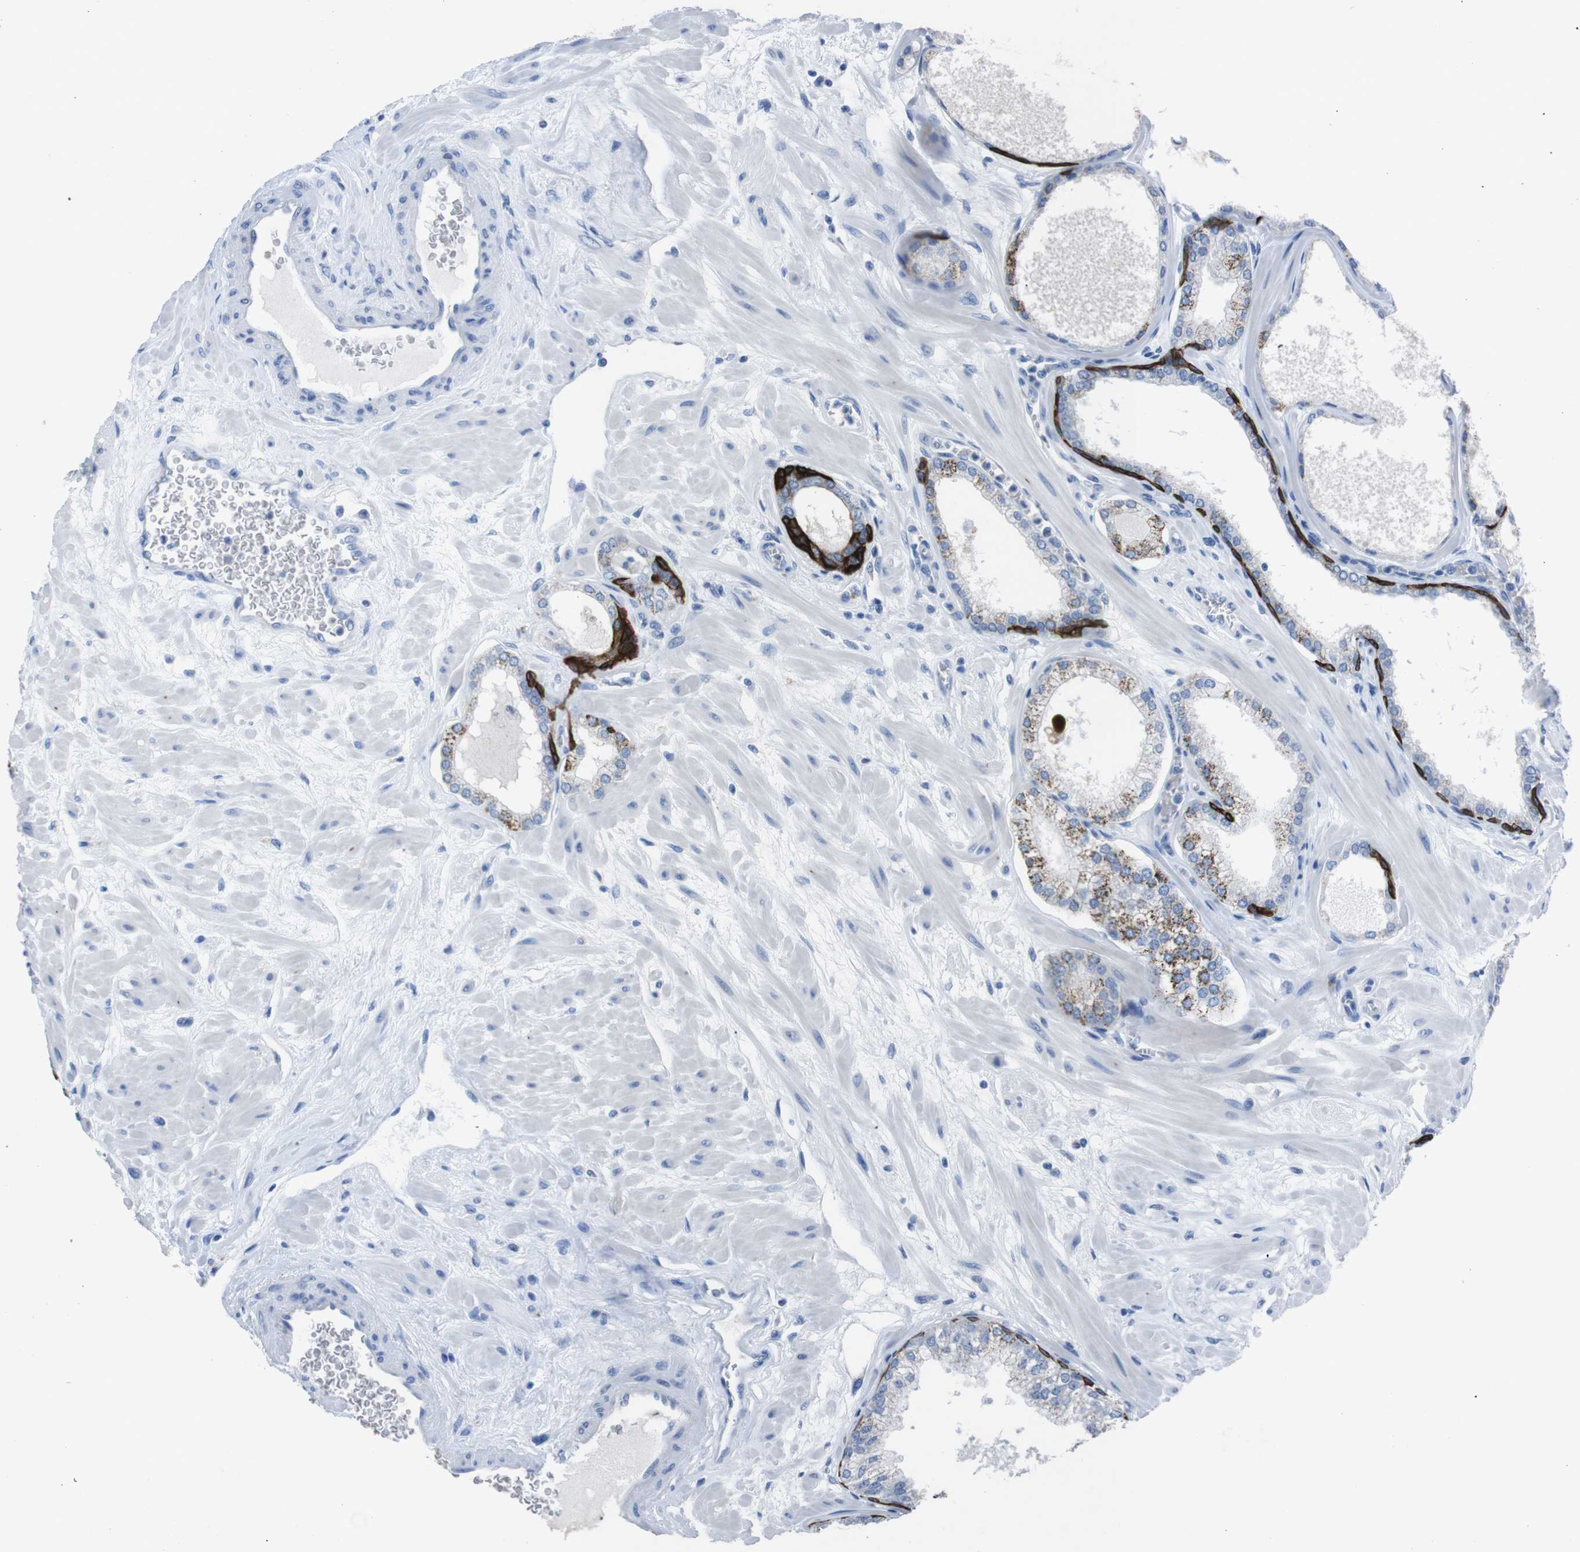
{"staining": {"intensity": "strong", "quantity": "25%-75%", "location": "cytoplasmic/membranous"}, "tissue": "prostate", "cell_type": "Glandular cells", "image_type": "normal", "snomed": [{"axis": "morphology", "description": "Normal tissue, NOS"}, {"axis": "morphology", "description": "Urothelial carcinoma, Low grade"}, {"axis": "topography", "description": "Urinary bladder"}, {"axis": "topography", "description": "Prostate"}], "caption": "This image reveals immunohistochemistry staining of normal human prostate, with high strong cytoplasmic/membranous expression in approximately 25%-75% of glandular cells.", "gene": "GJB2", "patient": {"sex": "male", "age": 60}}